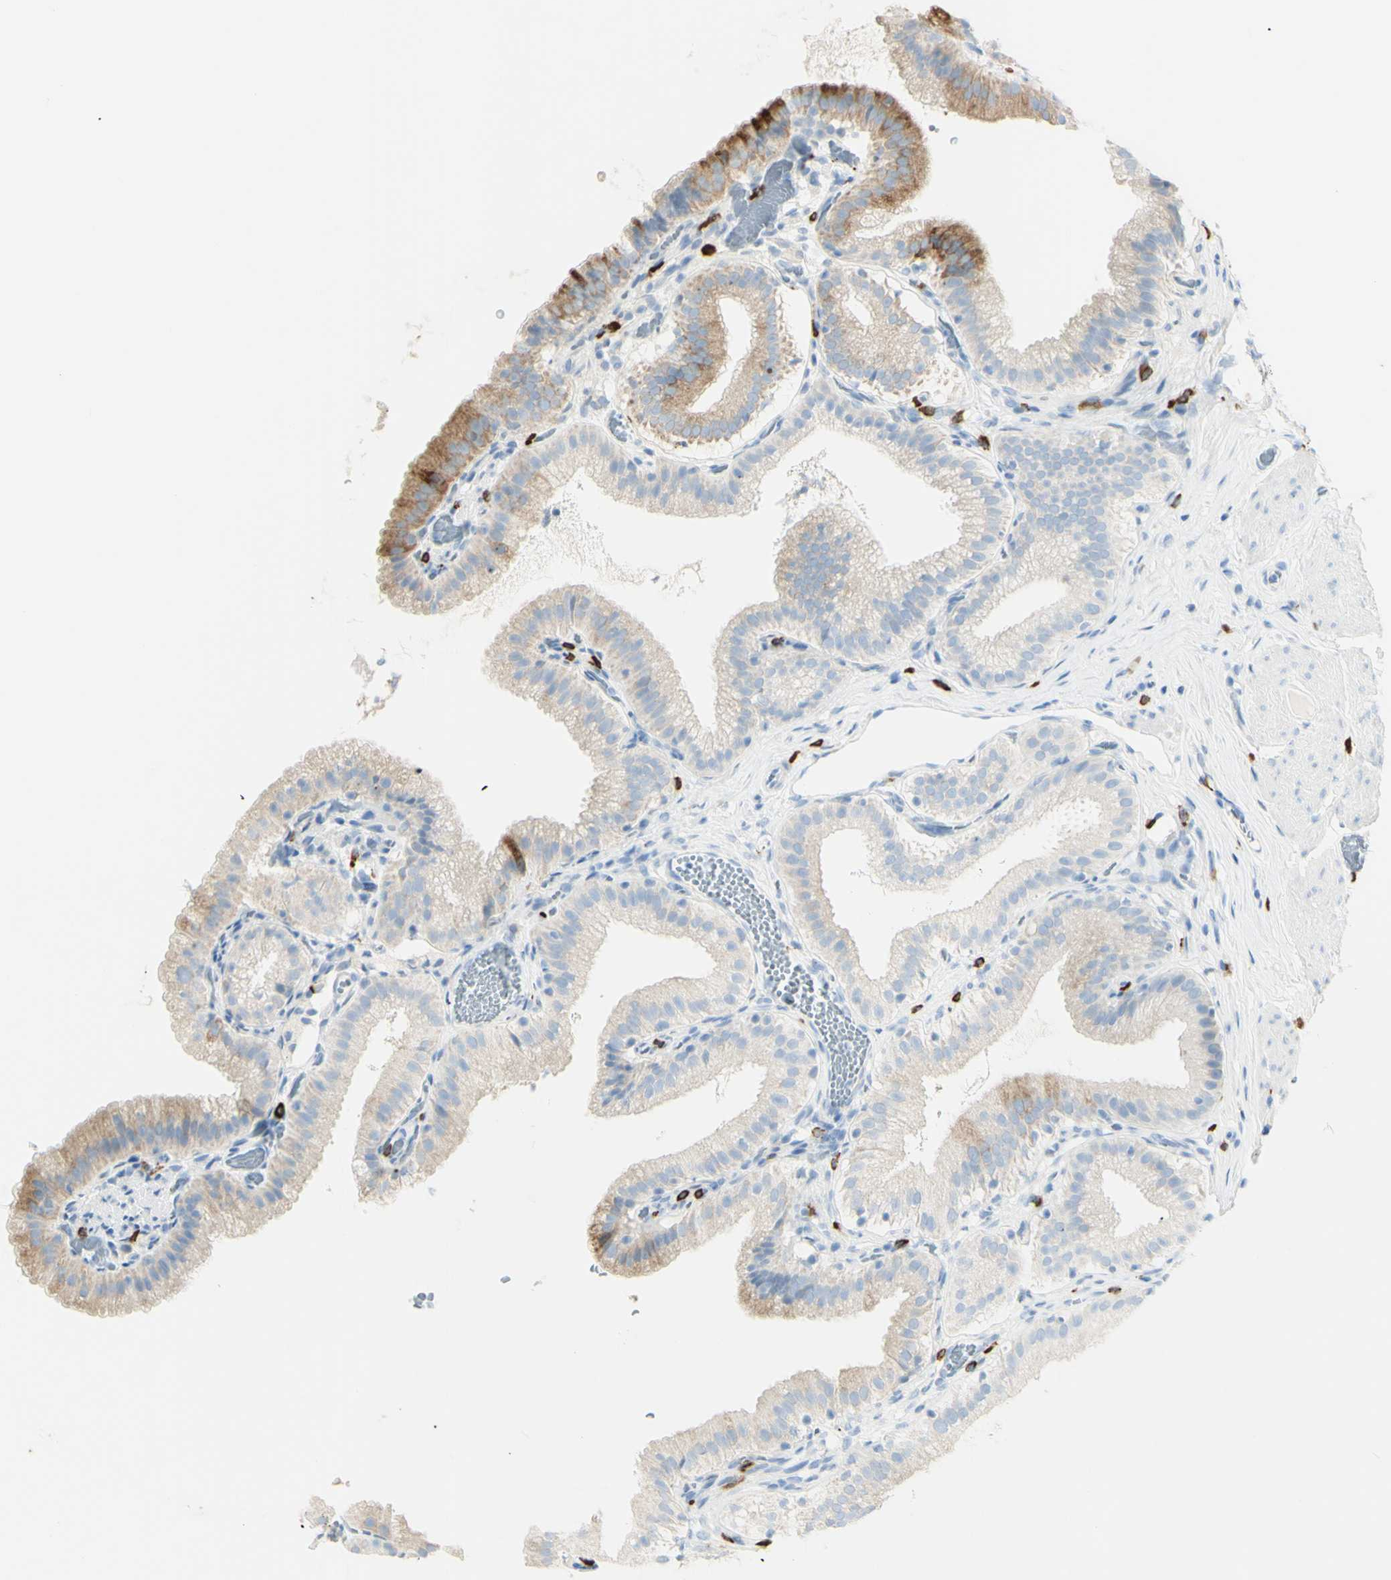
{"staining": {"intensity": "weak", "quantity": "25%-75%", "location": "cytoplasmic/membranous"}, "tissue": "gallbladder", "cell_type": "Glandular cells", "image_type": "normal", "snomed": [{"axis": "morphology", "description": "Normal tissue, NOS"}, {"axis": "topography", "description": "Gallbladder"}], "caption": "A low amount of weak cytoplasmic/membranous staining is appreciated in about 25%-75% of glandular cells in unremarkable gallbladder. (DAB (3,3'-diaminobenzidine) IHC with brightfield microscopy, high magnification).", "gene": "LETM1", "patient": {"sex": "male", "age": 54}}